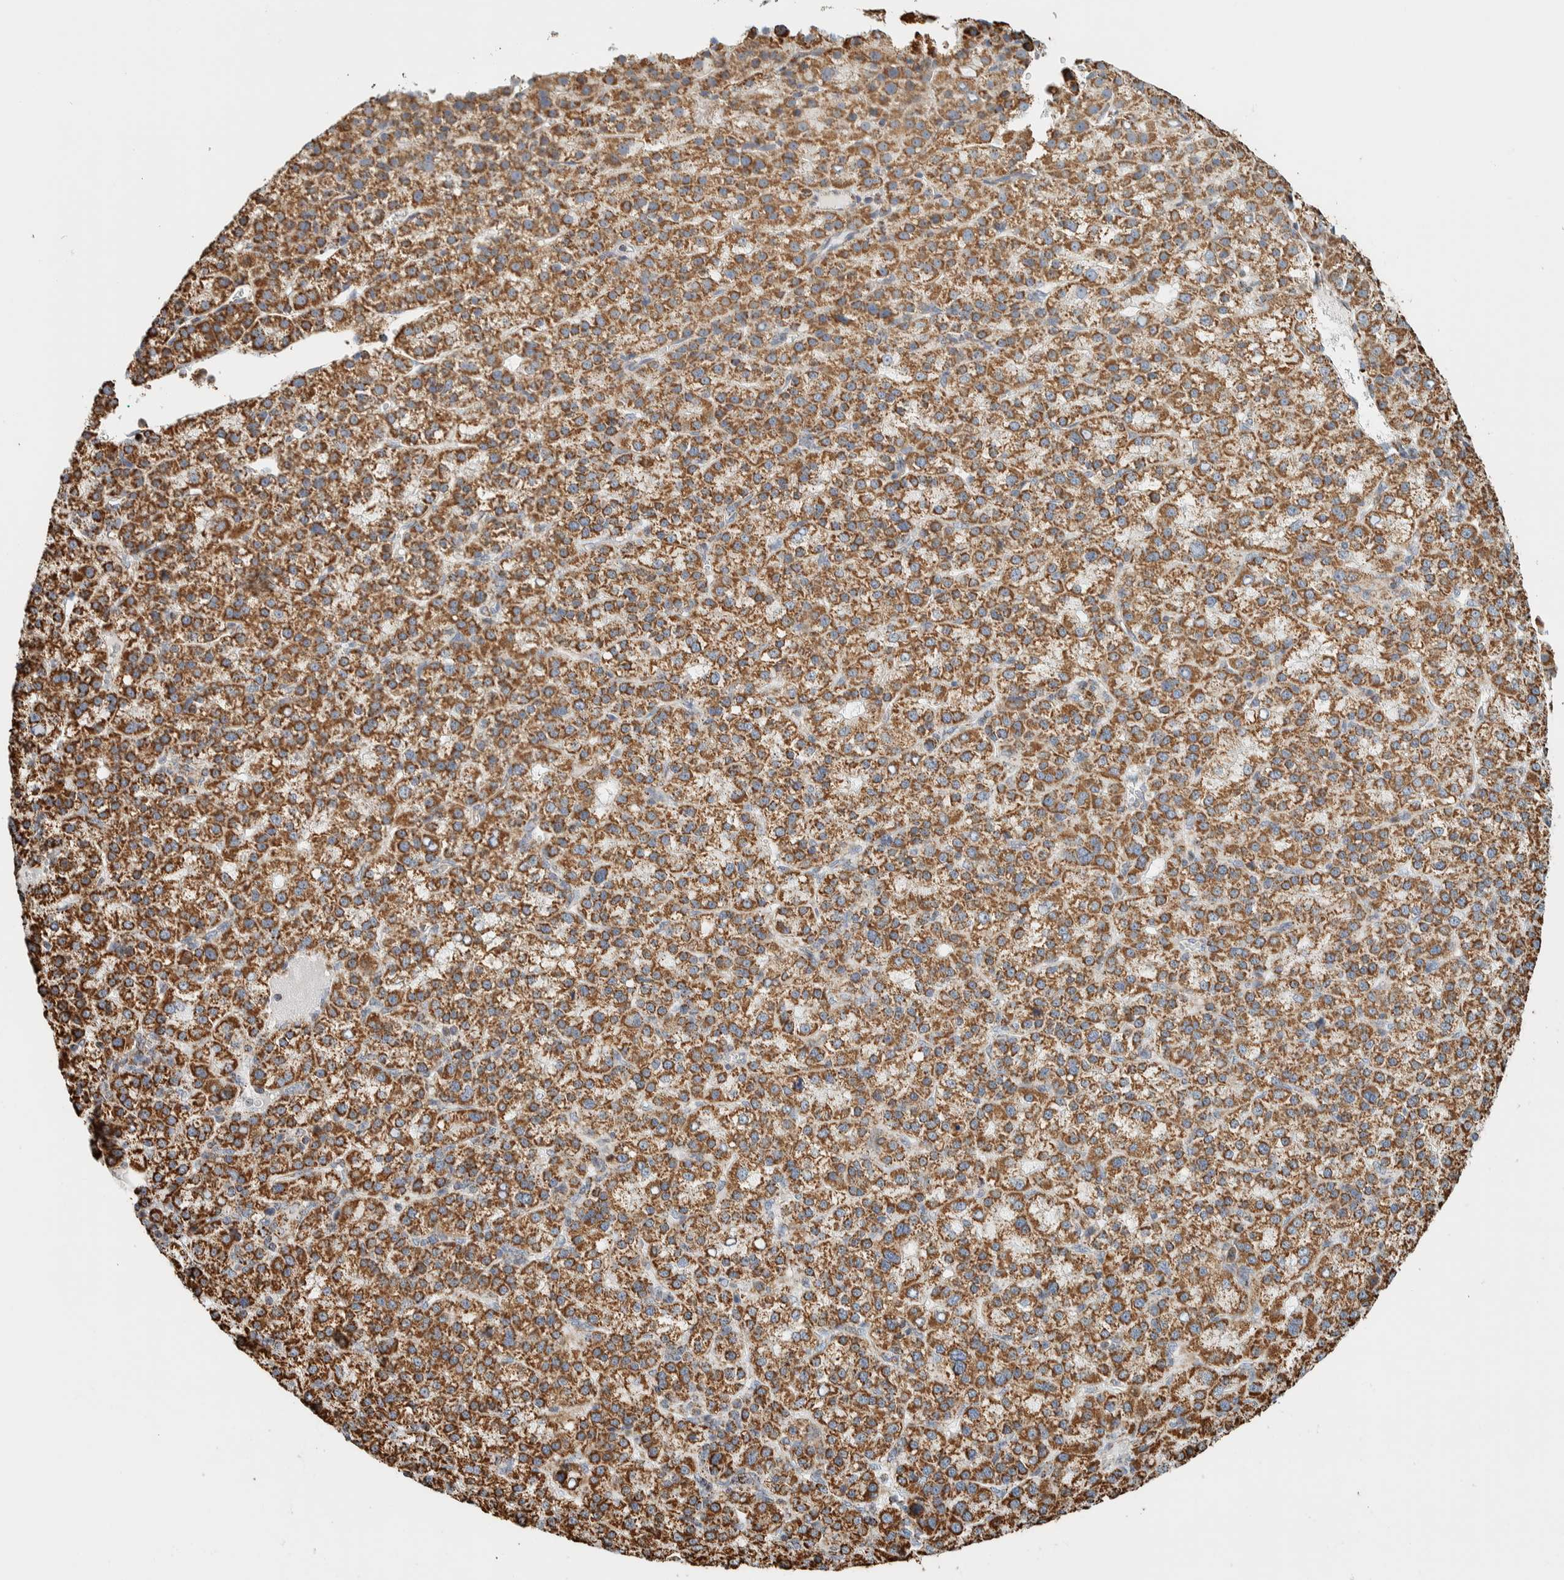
{"staining": {"intensity": "moderate", "quantity": ">75%", "location": "cytoplasmic/membranous"}, "tissue": "liver cancer", "cell_type": "Tumor cells", "image_type": "cancer", "snomed": [{"axis": "morphology", "description": "Carcinoma, Hepatocellular, NOS"}, {"axis": "topography", "description": "Liver"}], "caption": "Immunohistochemistry of human hepatocellular carcinoma (liver) reveals medium levels of moderate cytoplasmic/membranous positivity in approximately >75% of tumor cells.", "gene": "ZNF454", "patient": {"sex": "female", "age": 58}}